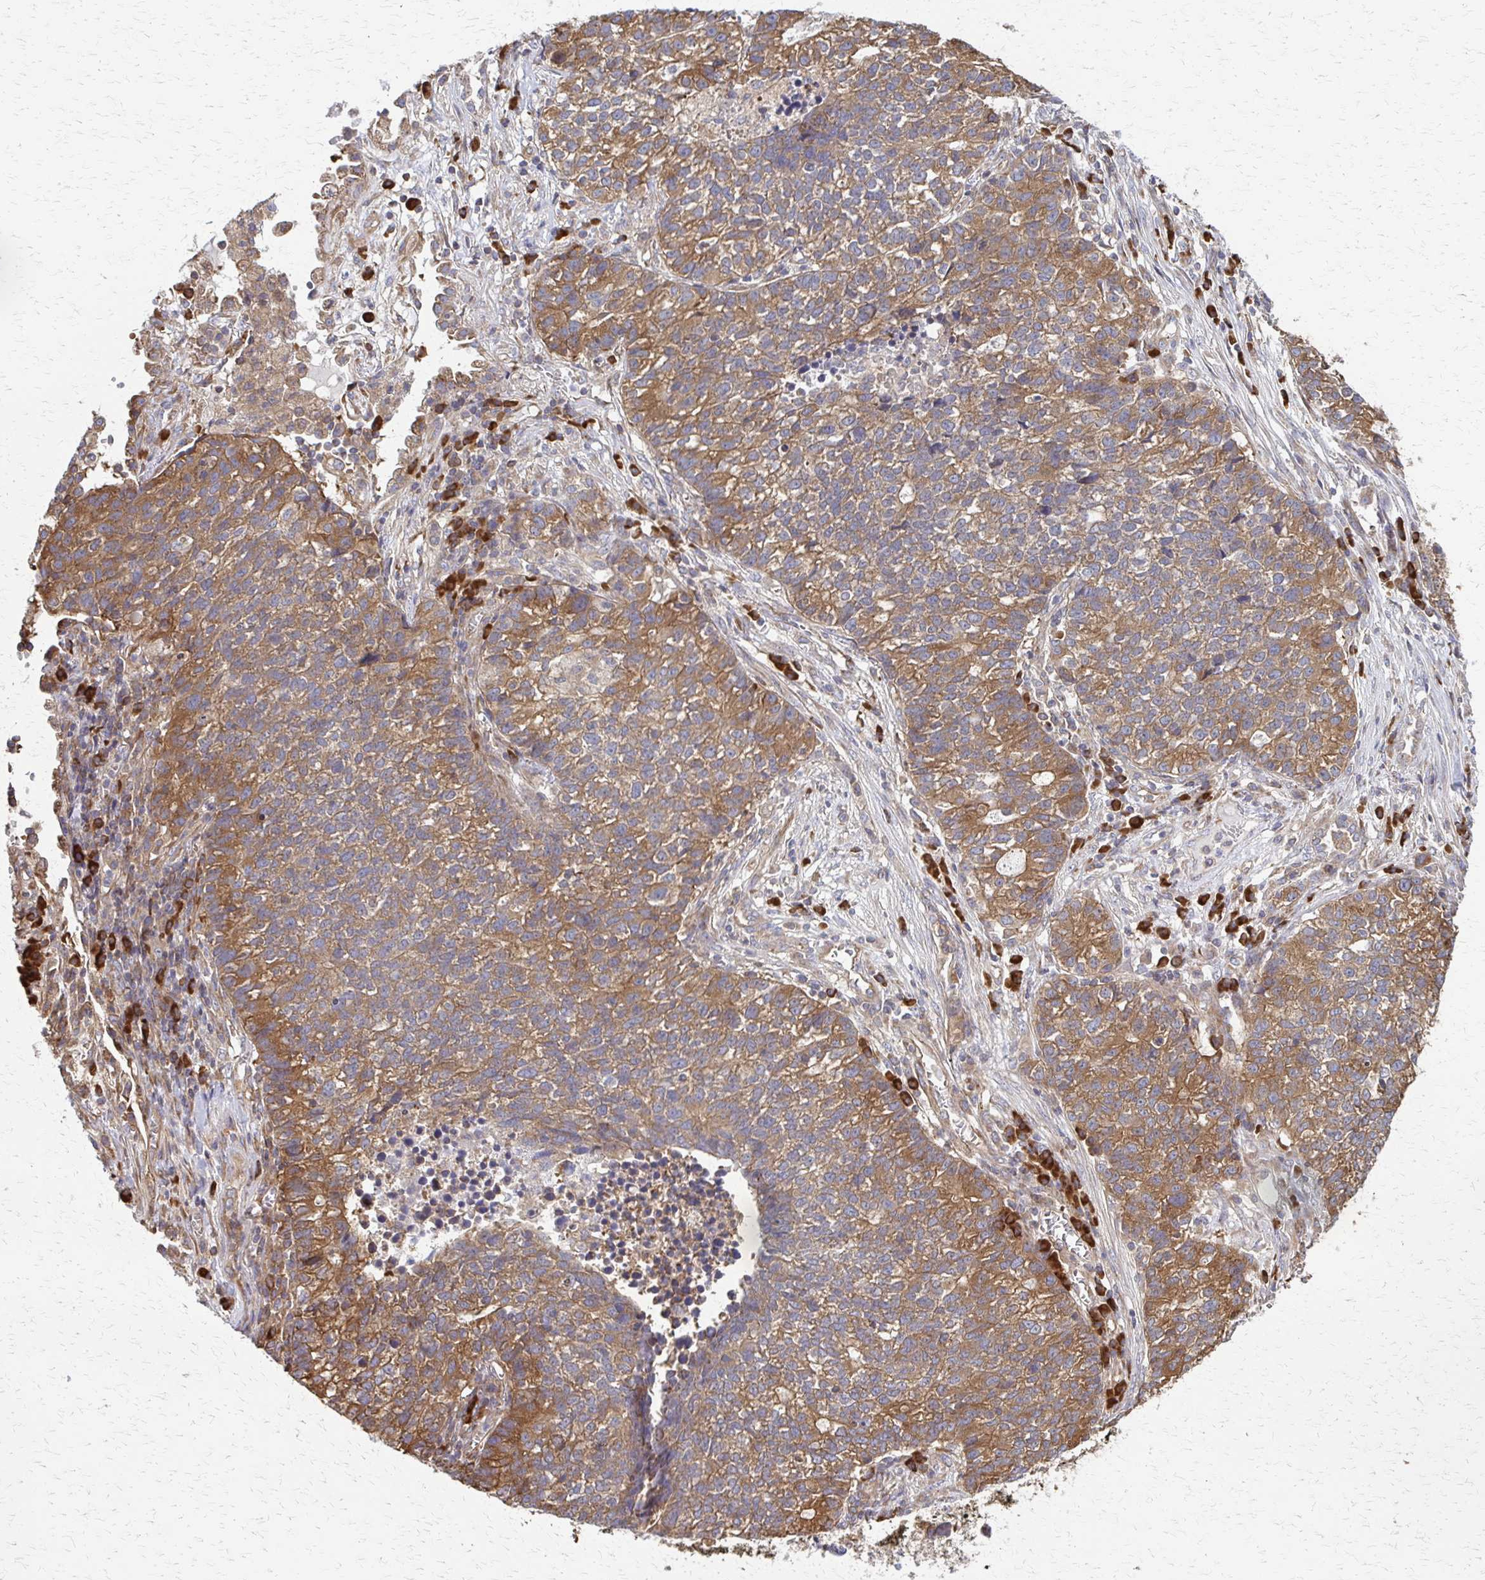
{"staining": {"intensity": "moderate", "quantity": ">75%", "location": "cytoplasmic/membranous"}, "tissue": "lung cancer", "cell_type": "Tumor cells", "image_type": "cancer", "snomed": [{"axis": "morphology", "description": "Adenocarcinoma, NOS"}, {"axis": "topography", "description": "Lung"}], "caption": "Tumor cells demonstrate medium levels of moderate cytoplasmic/membranous staining in approximately >75% of cells in lung cancer (adenocarcinoma).", "gene": "EEF2", "patient": {"sex": "male", "age": 57}}